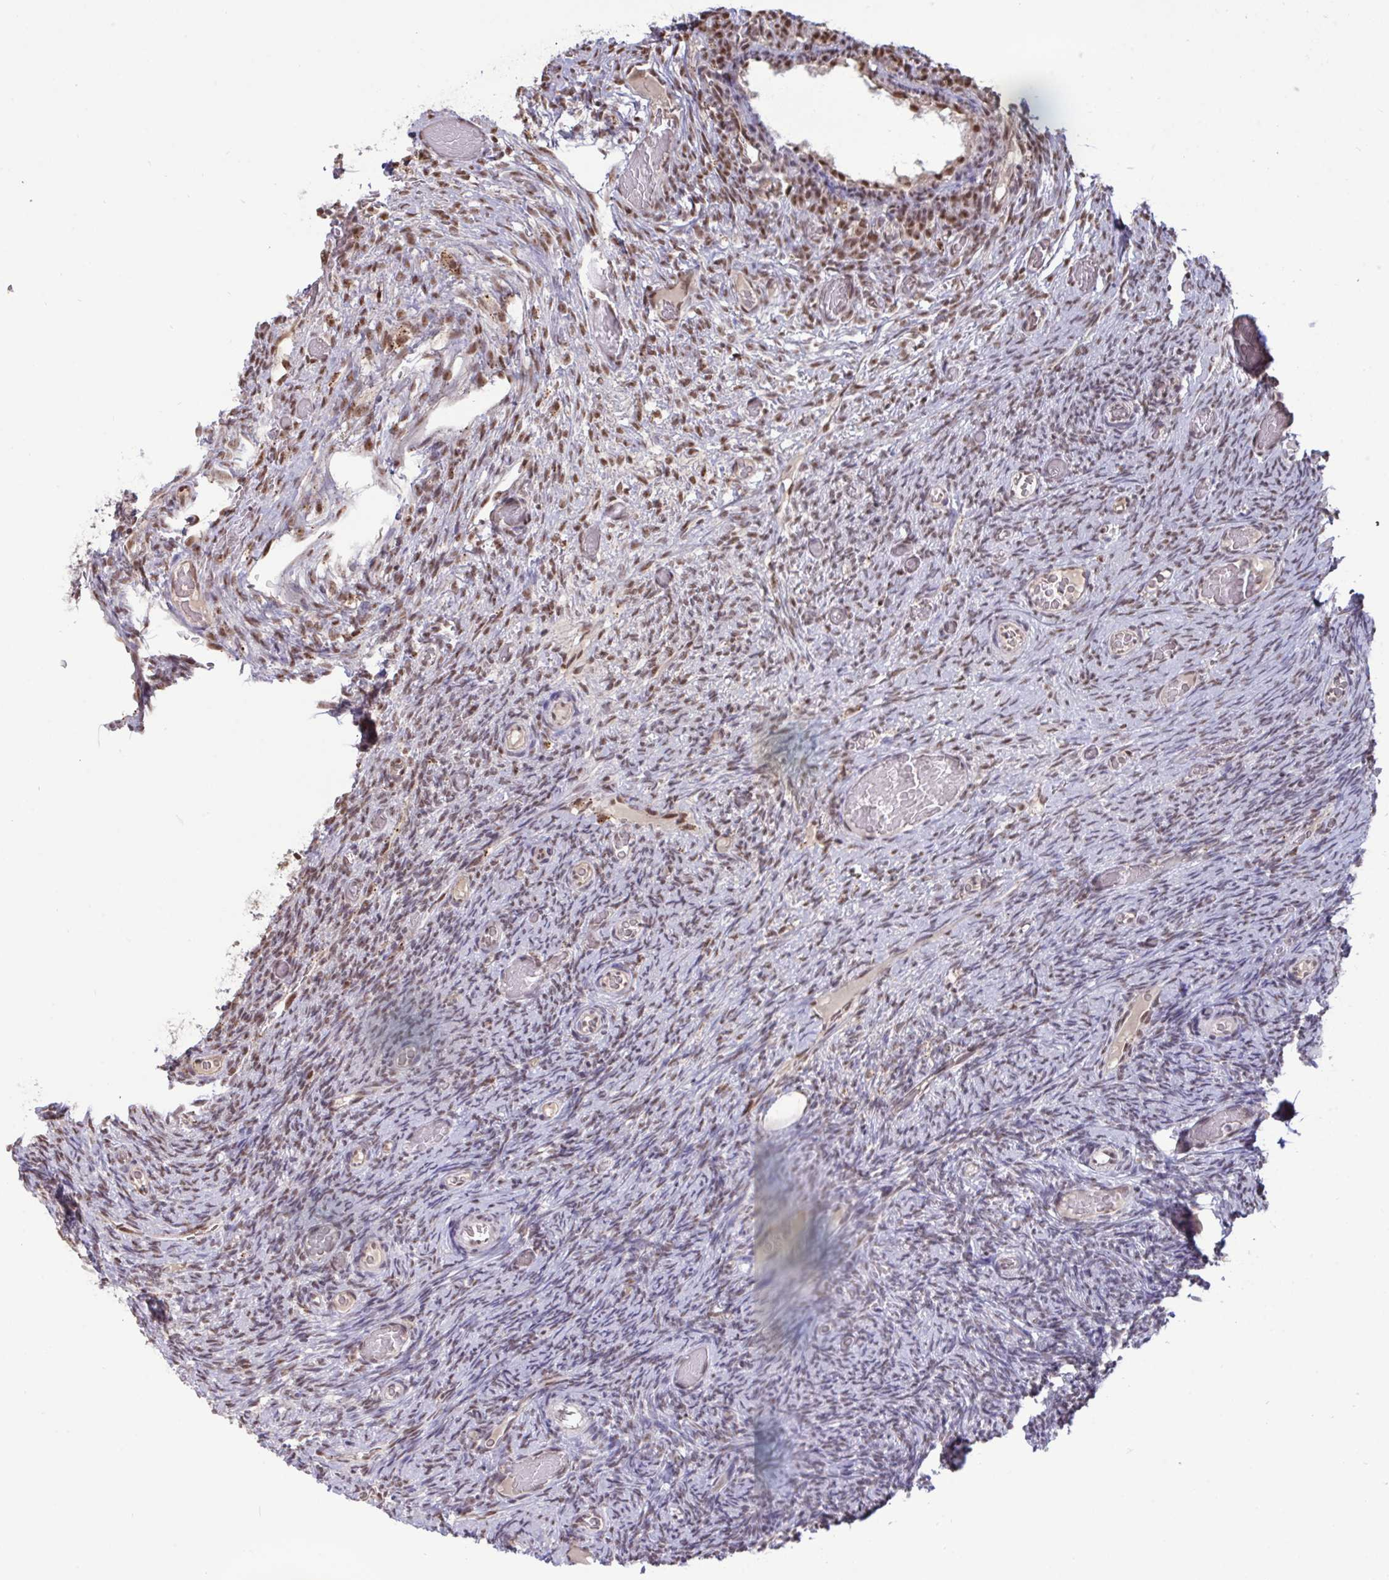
{"staining": {"intensity": "moderate", "quantity": "<25%", "location": "nuclear"}, "tissue": "ovary", "cell_type": "Ovarian stroma cells", "image_type": "normal", "snomed": [{"axis": "morphology", "description": "Normal tissue, NOS"}, {"axis": "topography", "description": "Ovary"}], "caption": "Ovarian stroma cells demonstrate low levels of moderate nuclear expression in about <25% of cells in normal human ovary. (Brightfield microscopy of DAB IHC at high magnification).", "gene": "PUF60", "patient": {"sex": "female", "age": 34}}